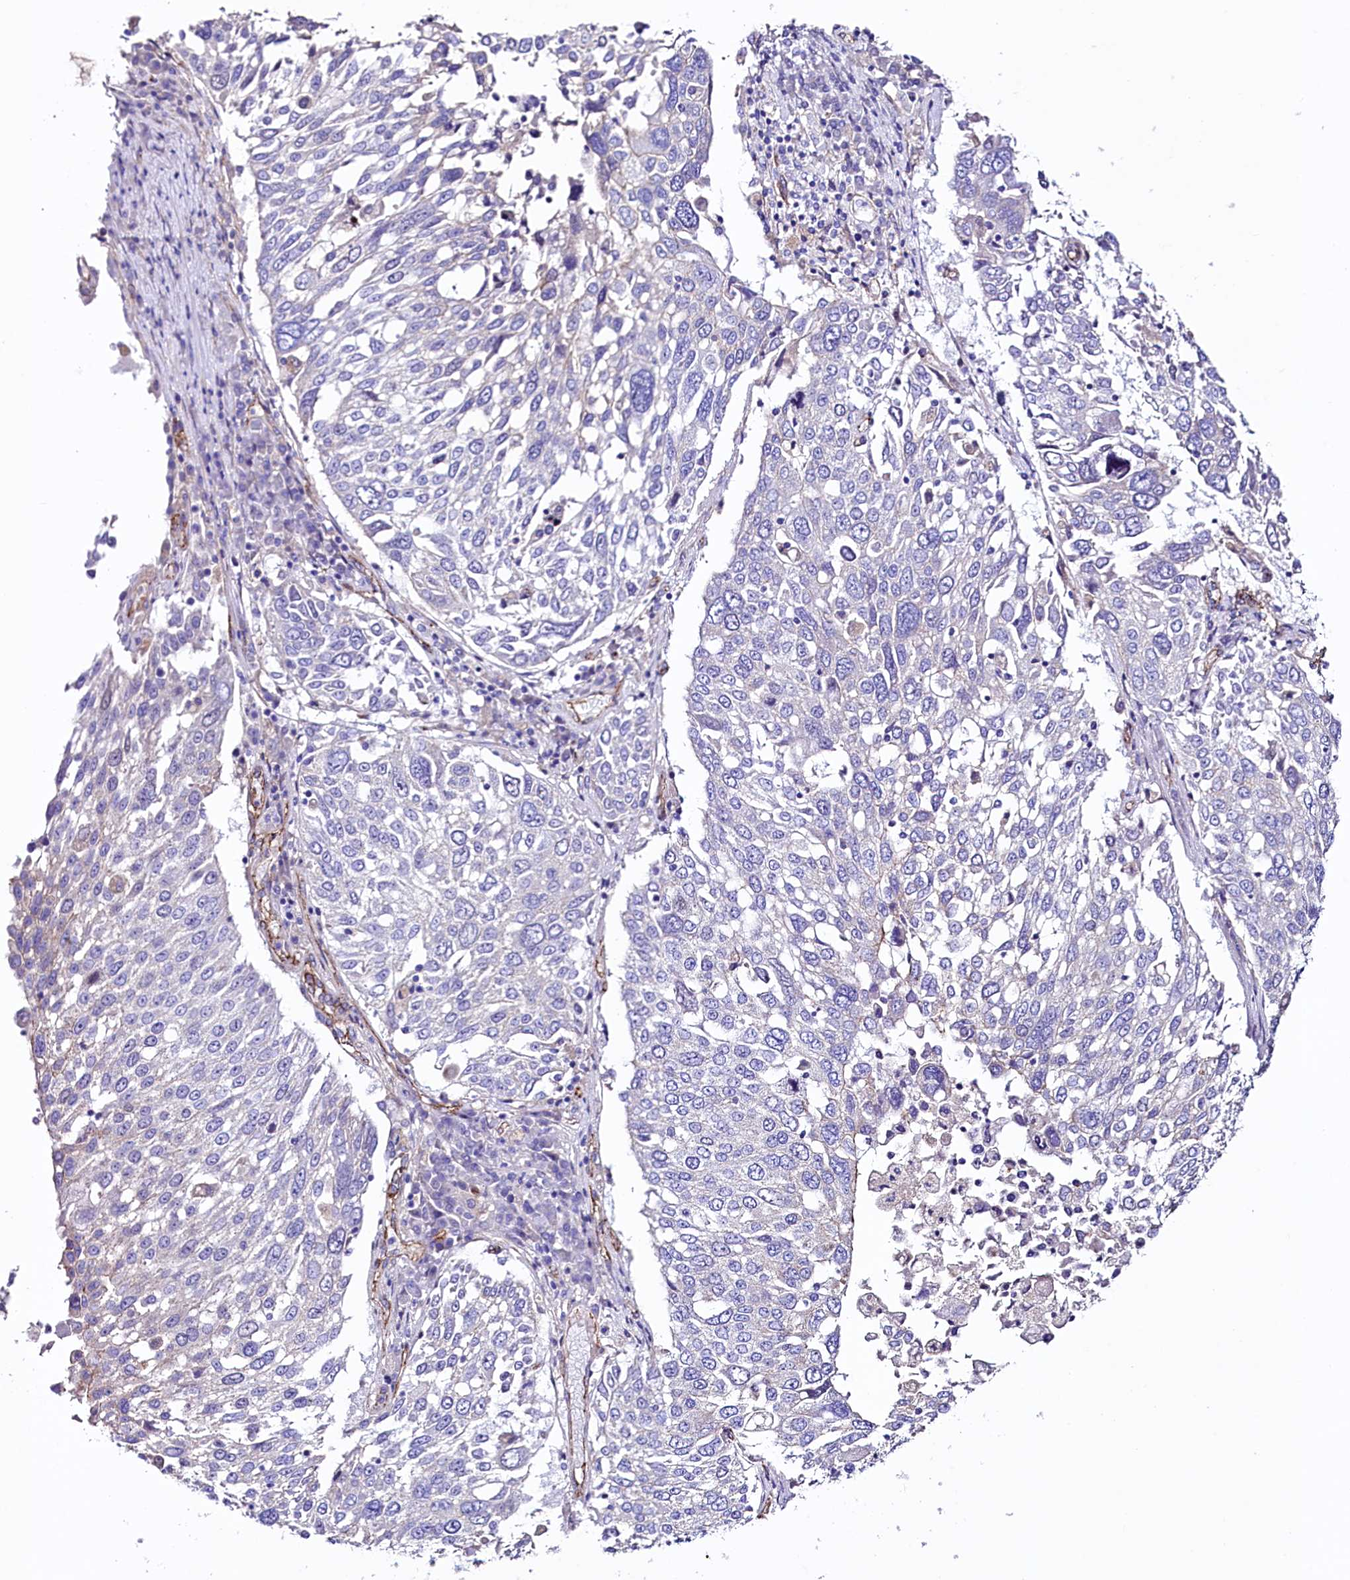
{"staining": {"intensity": "negative", "quantity": "none", "location": "none"}, "tissue": "lung cancer", "cell_type": "Tumor cells", "image_type": "cancer", "snomed": [{"axis": "morphology", "description": "Squamous cell carcinoma, NOS"}, {"axis": "topography", "description": "Lung"}], "caption": "Immunohistochemistry (IHC) histopathology image of neoplastic tissue: human squamous cell carcinoma (lung) stained with DAB shows no significant protein staining in tumor cells.", "gene": "SLF1", "patient": {"sex": "male", "age": 65}}